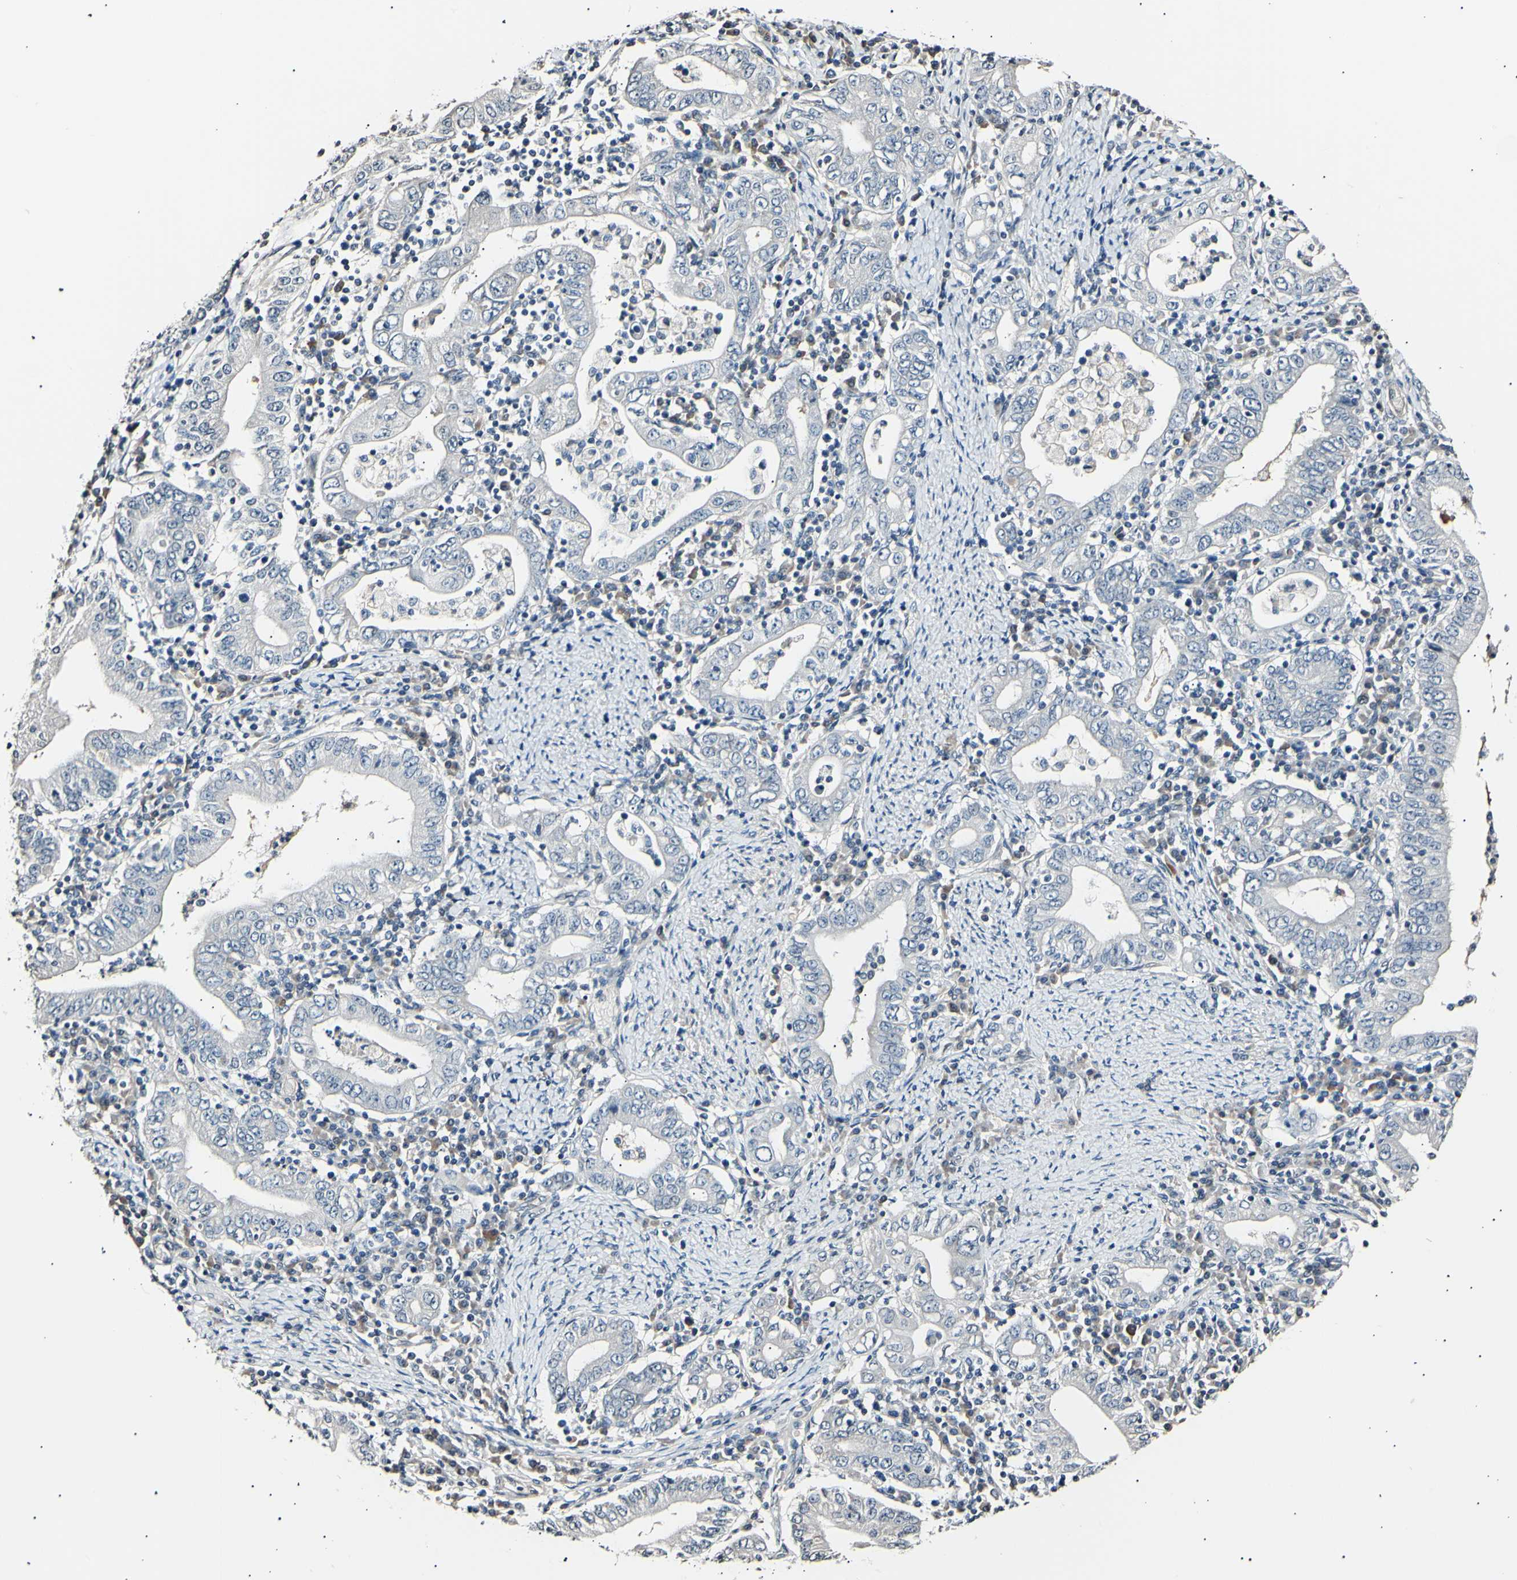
{"staining": {"intensity": "negative", "quantity": "none", "location": "none"}, "tissue": "stomach cancer", "cell_type": "Tumor cells", "image_type": "cancer", "snomed": [{"axis": "morphology", "description": "Normal tissue, NOS"}, {"axis": "morphology", "description": "Adenocarcinoma, NOS"}, {"axis": "topography", "description": "Esophagus"}, {"axis": "topography", "description": "Stomach, upper"}, {"axis": "topography", "description": "Peripheral nerve tissue"}], "caption": "An immunohistochemistry histopathology image of adenocarcinoma (stomach) is shown. There is no staining in tumor cells of adenocarcinoma (stomach).", "gene": "AK1", "patient": {"sex": "male", "age": 62}}